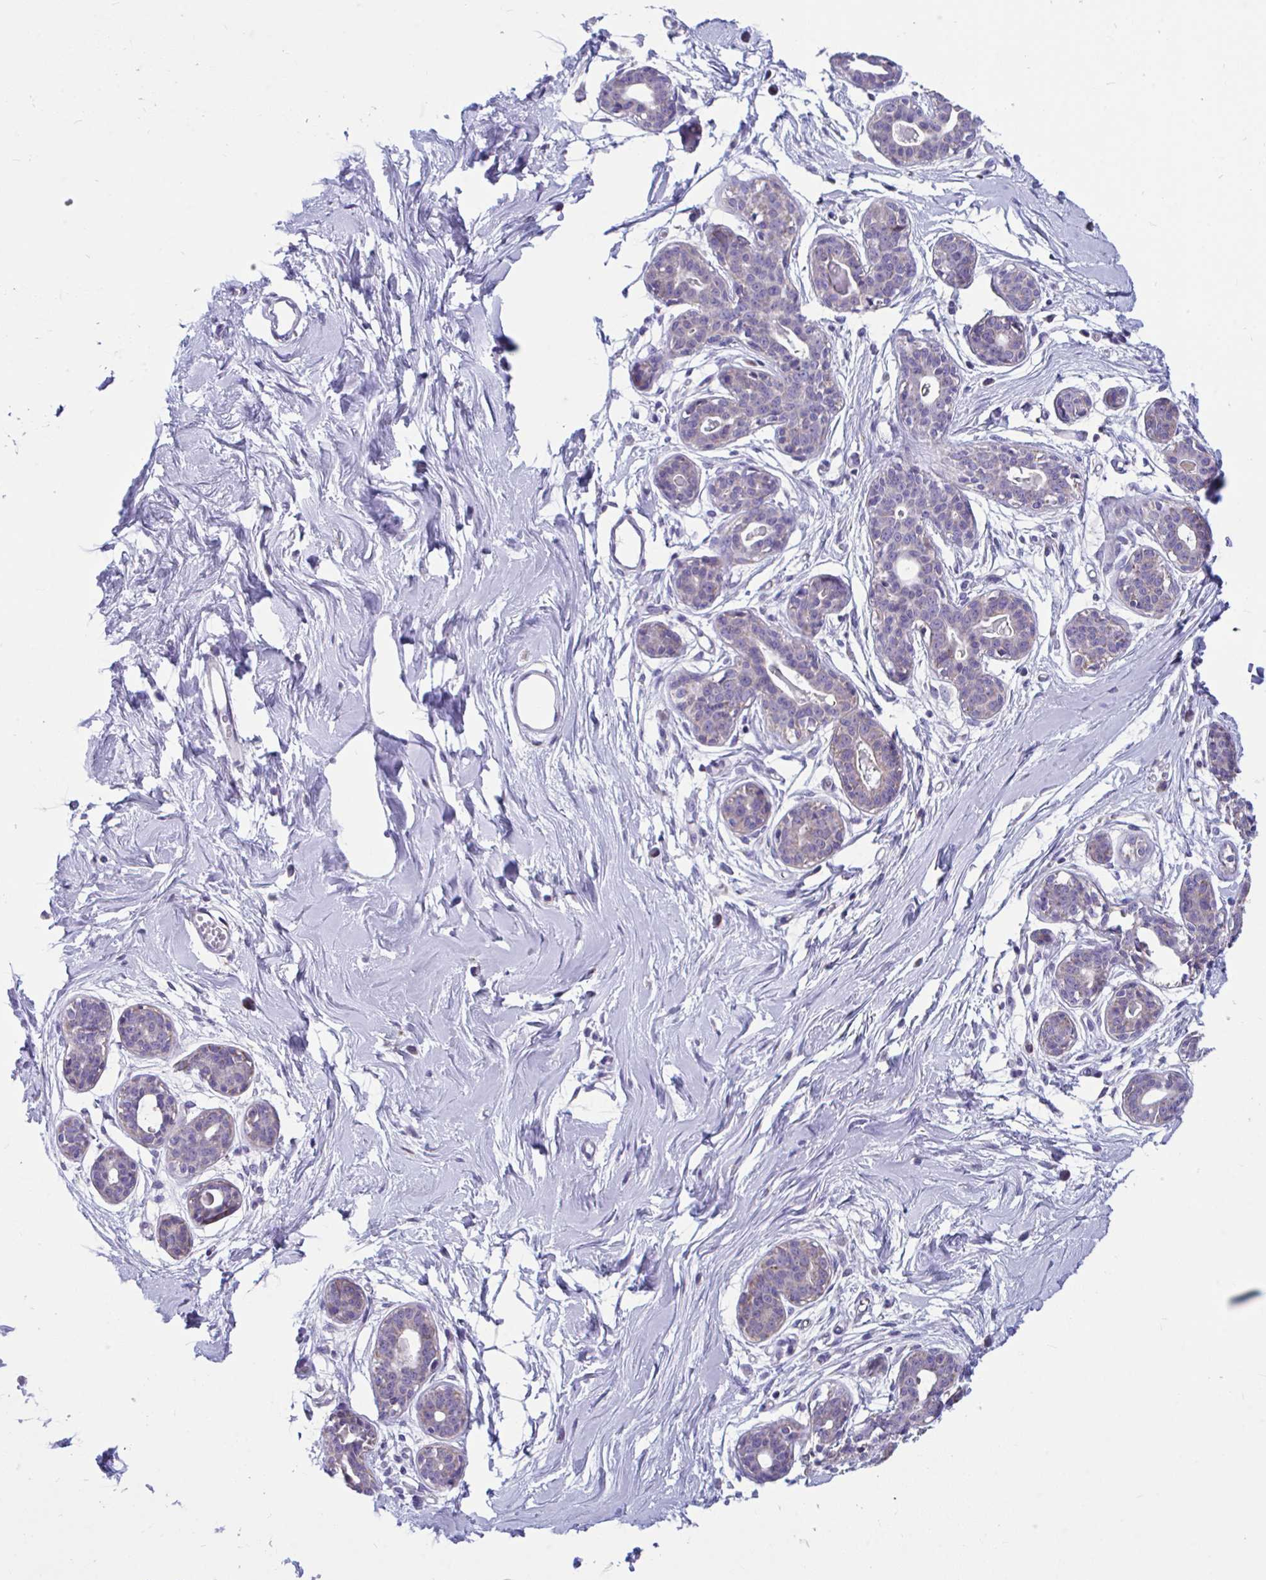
{"staining": {"intensity": "negative", "quantity": "none", "location": "none"}, "tissue": "breast", "cell_type": "Adipocytes", "image_type": "normal", "snomed": [{"axis": "morphology", "description": "Normal tissue, NOS"}, {"axis": "topography", "description": "Breast"}], "caption": "High magnification brightfield microscopy of normal breast stained with DAB (brown) and counterstained with hematoxylin (blue): adipocytes show no significant expression.", "gene": "OR13A1", "patient": {"sex": "female", "age": 45}}